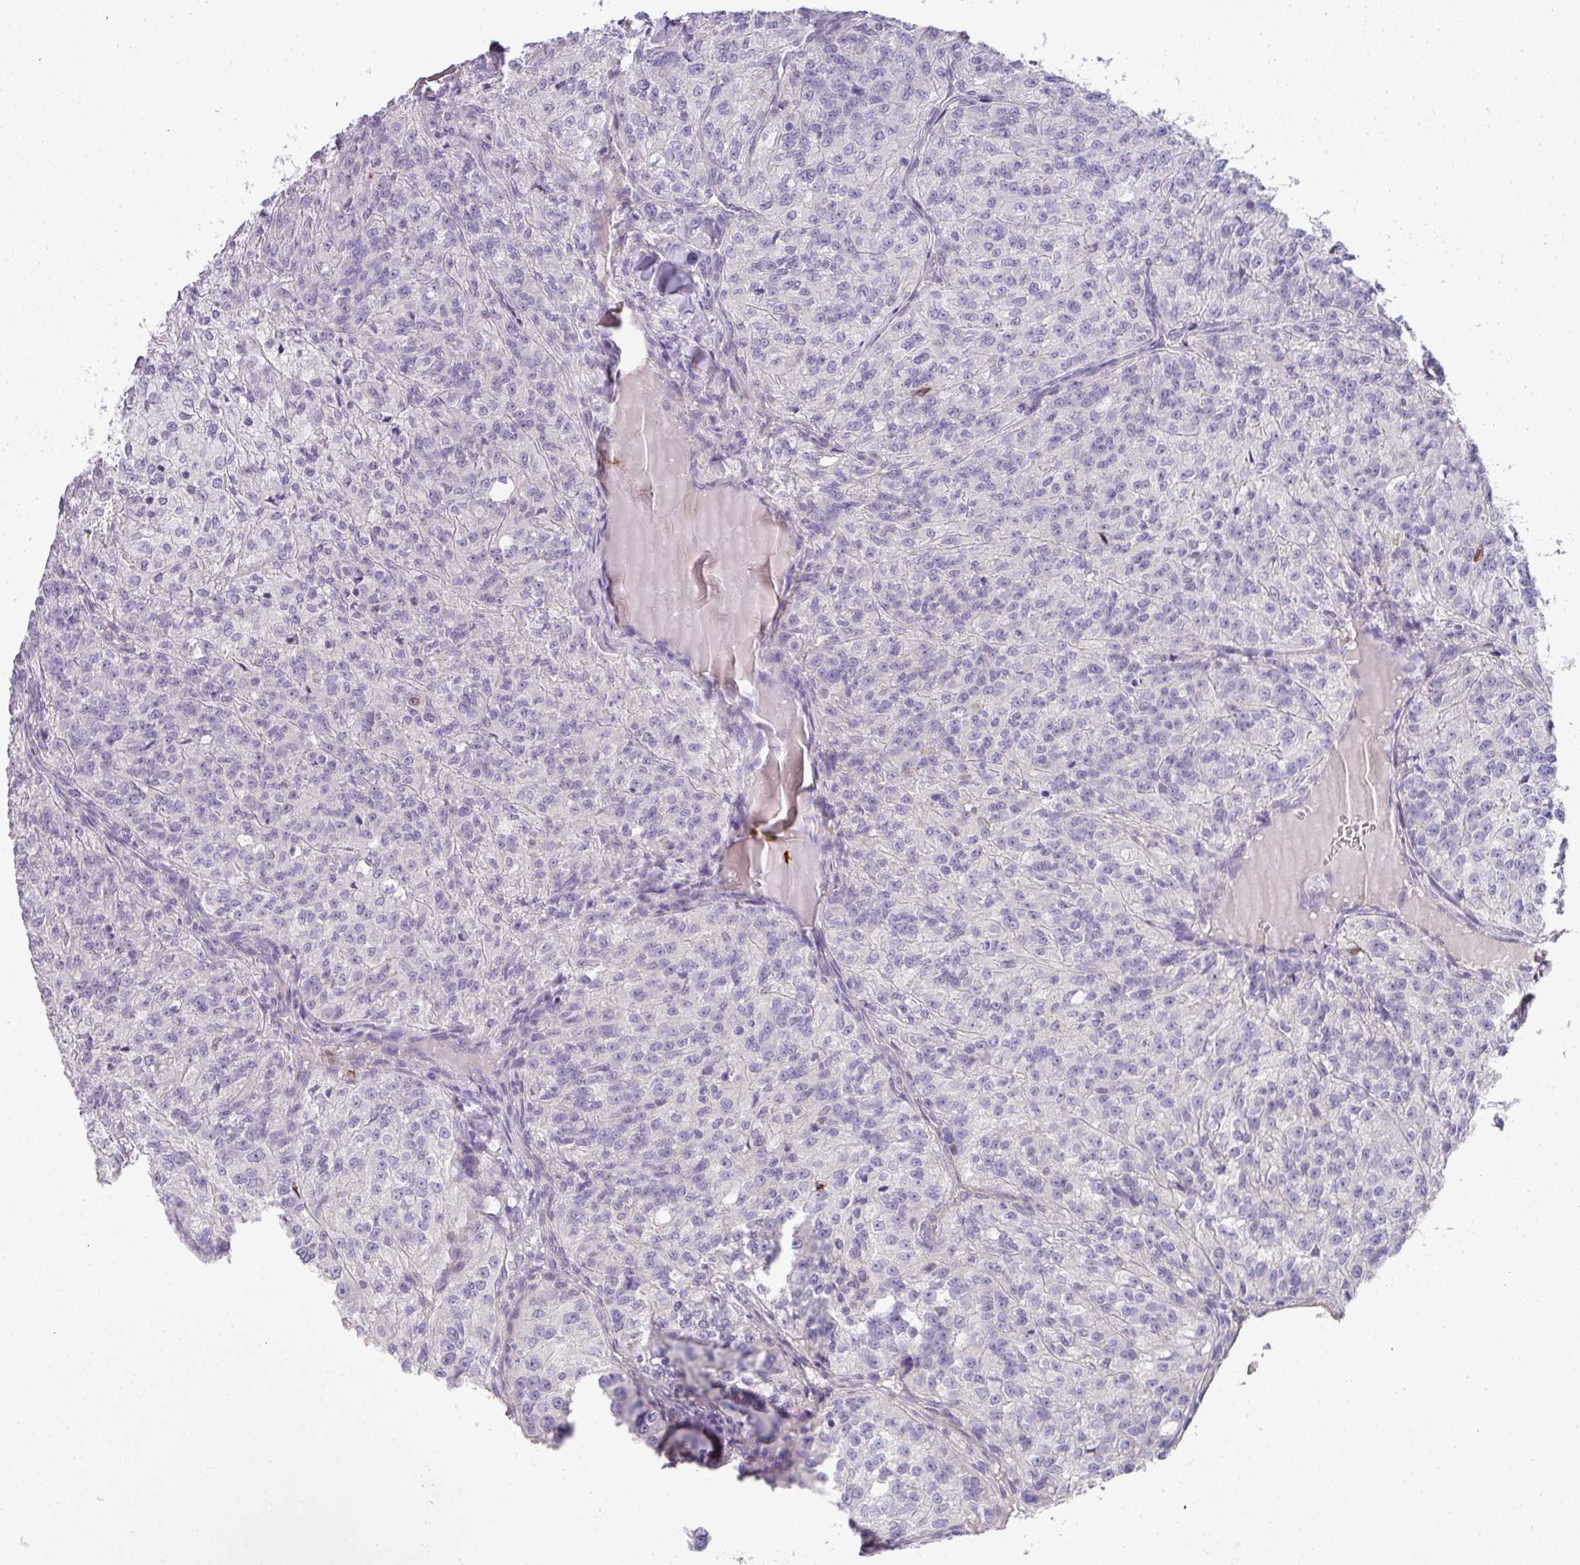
{"staining": {"intensity": "negative", "quantity": "none", "location": "none"}, "tissue": "renal cancer", "cell_type": "Tumor cells", "image_type": "cancer", "snomed": [{"axis": "morphology", "description": "Adenocarcinoma, NOS"}, {"axis": "topography", "description": "Kidney"}], "caption": "This is an immunohistochemistry (IHC) image of human renal adenocarcinoma. There is no expression in tumor cells.", "gene": "HHEX", "patient": {"sex": "female", "age": 63}}